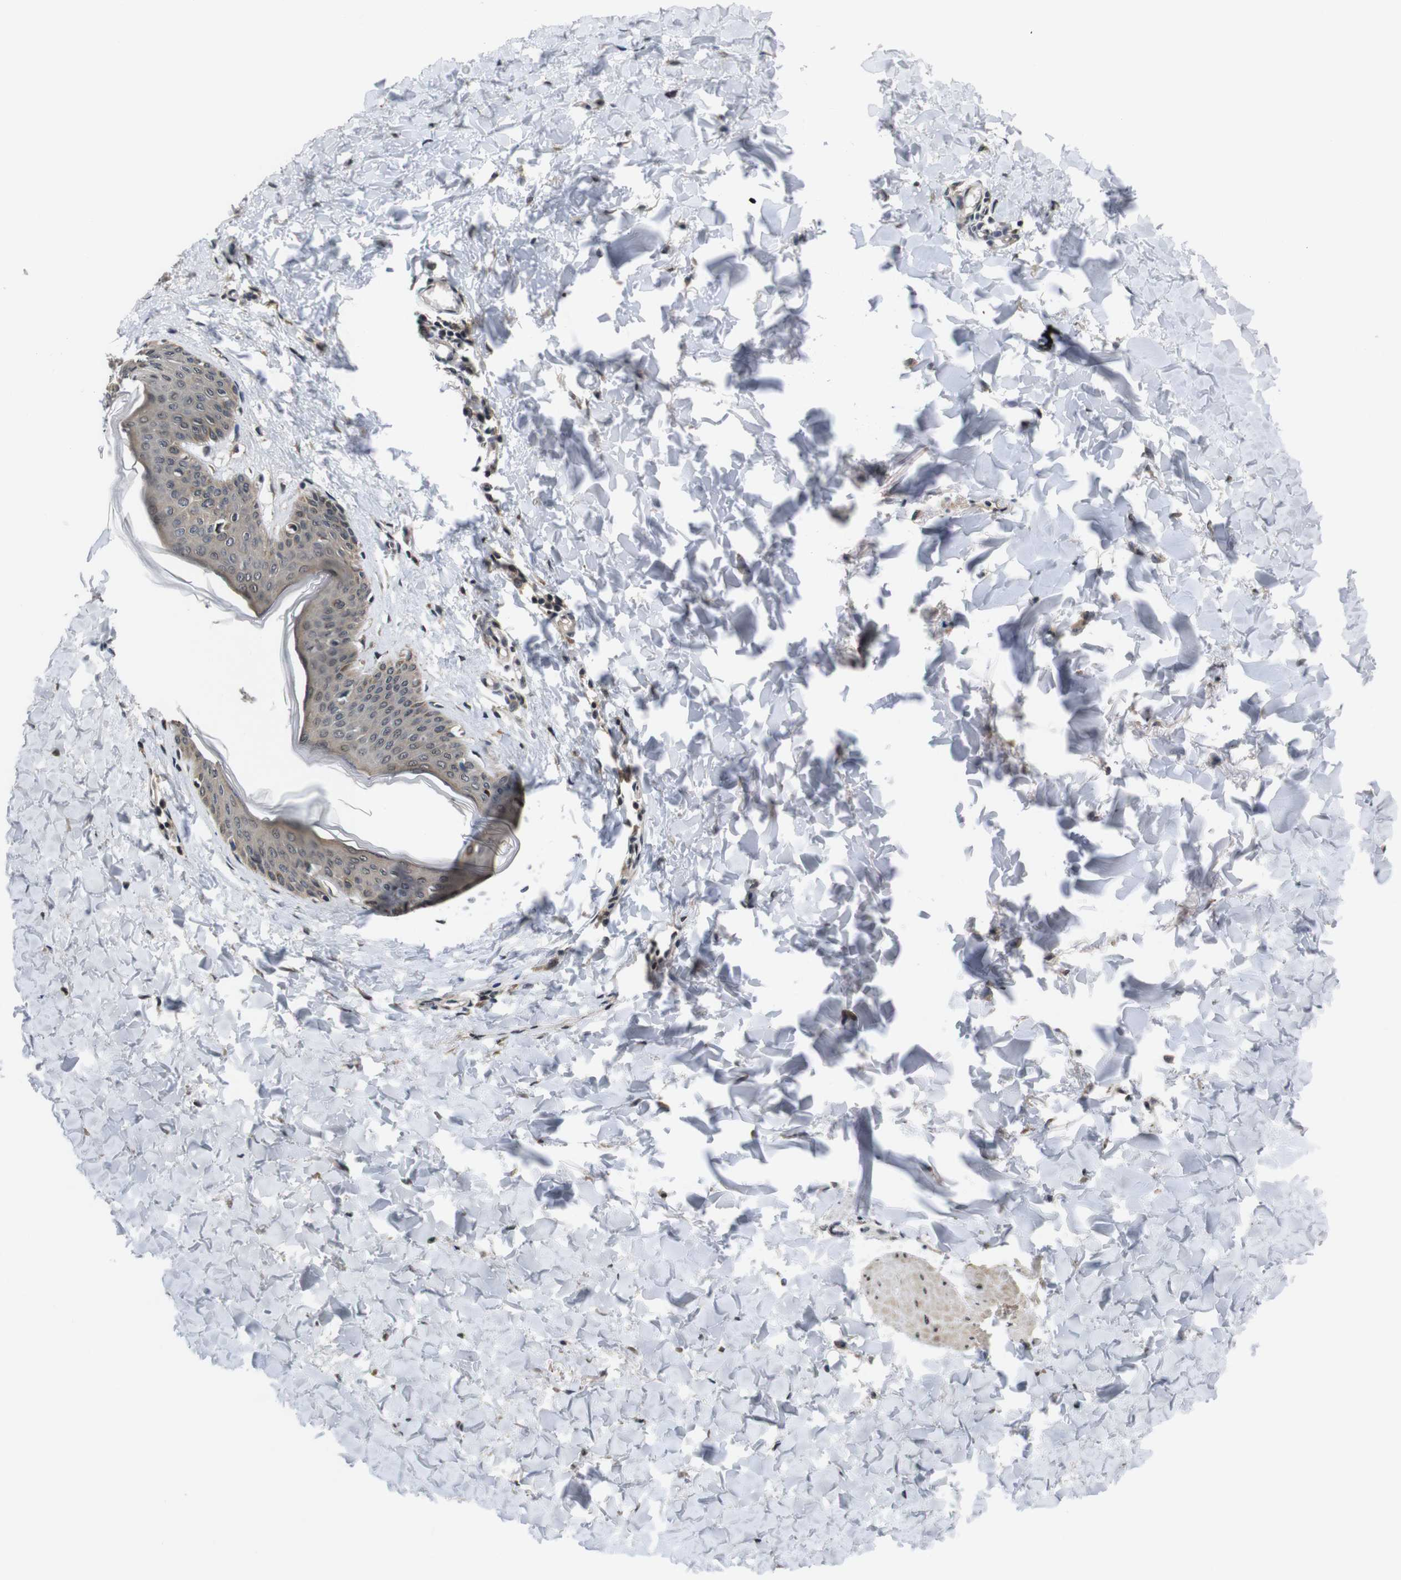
{"staining": {"intensity": "moderate", "quantity": "25%-75%", "location": "cytoplasmic/membranous"}, "tissue": "skin", "cell_type": "Fibroblasts", "image_type": "normal", "snomed": [{"axis": "morphology", "description": "Normal tissue, NOS"}, {"axis": "topography", "description": "Skin"}], "caption": "DAB (3,3'-diaminobenzidine) immunohistochemical staining of benign human skin shows moderate cytoplasmic/membranous protein staining in about 25%-75% of fibroblasts. (Stains: DAB in brown, nuclei in blue, Microscopy: brightfield microscopy at high magnification).", "gene": "ZBTB46", "patient": {"sex": "female", "age": 17}}